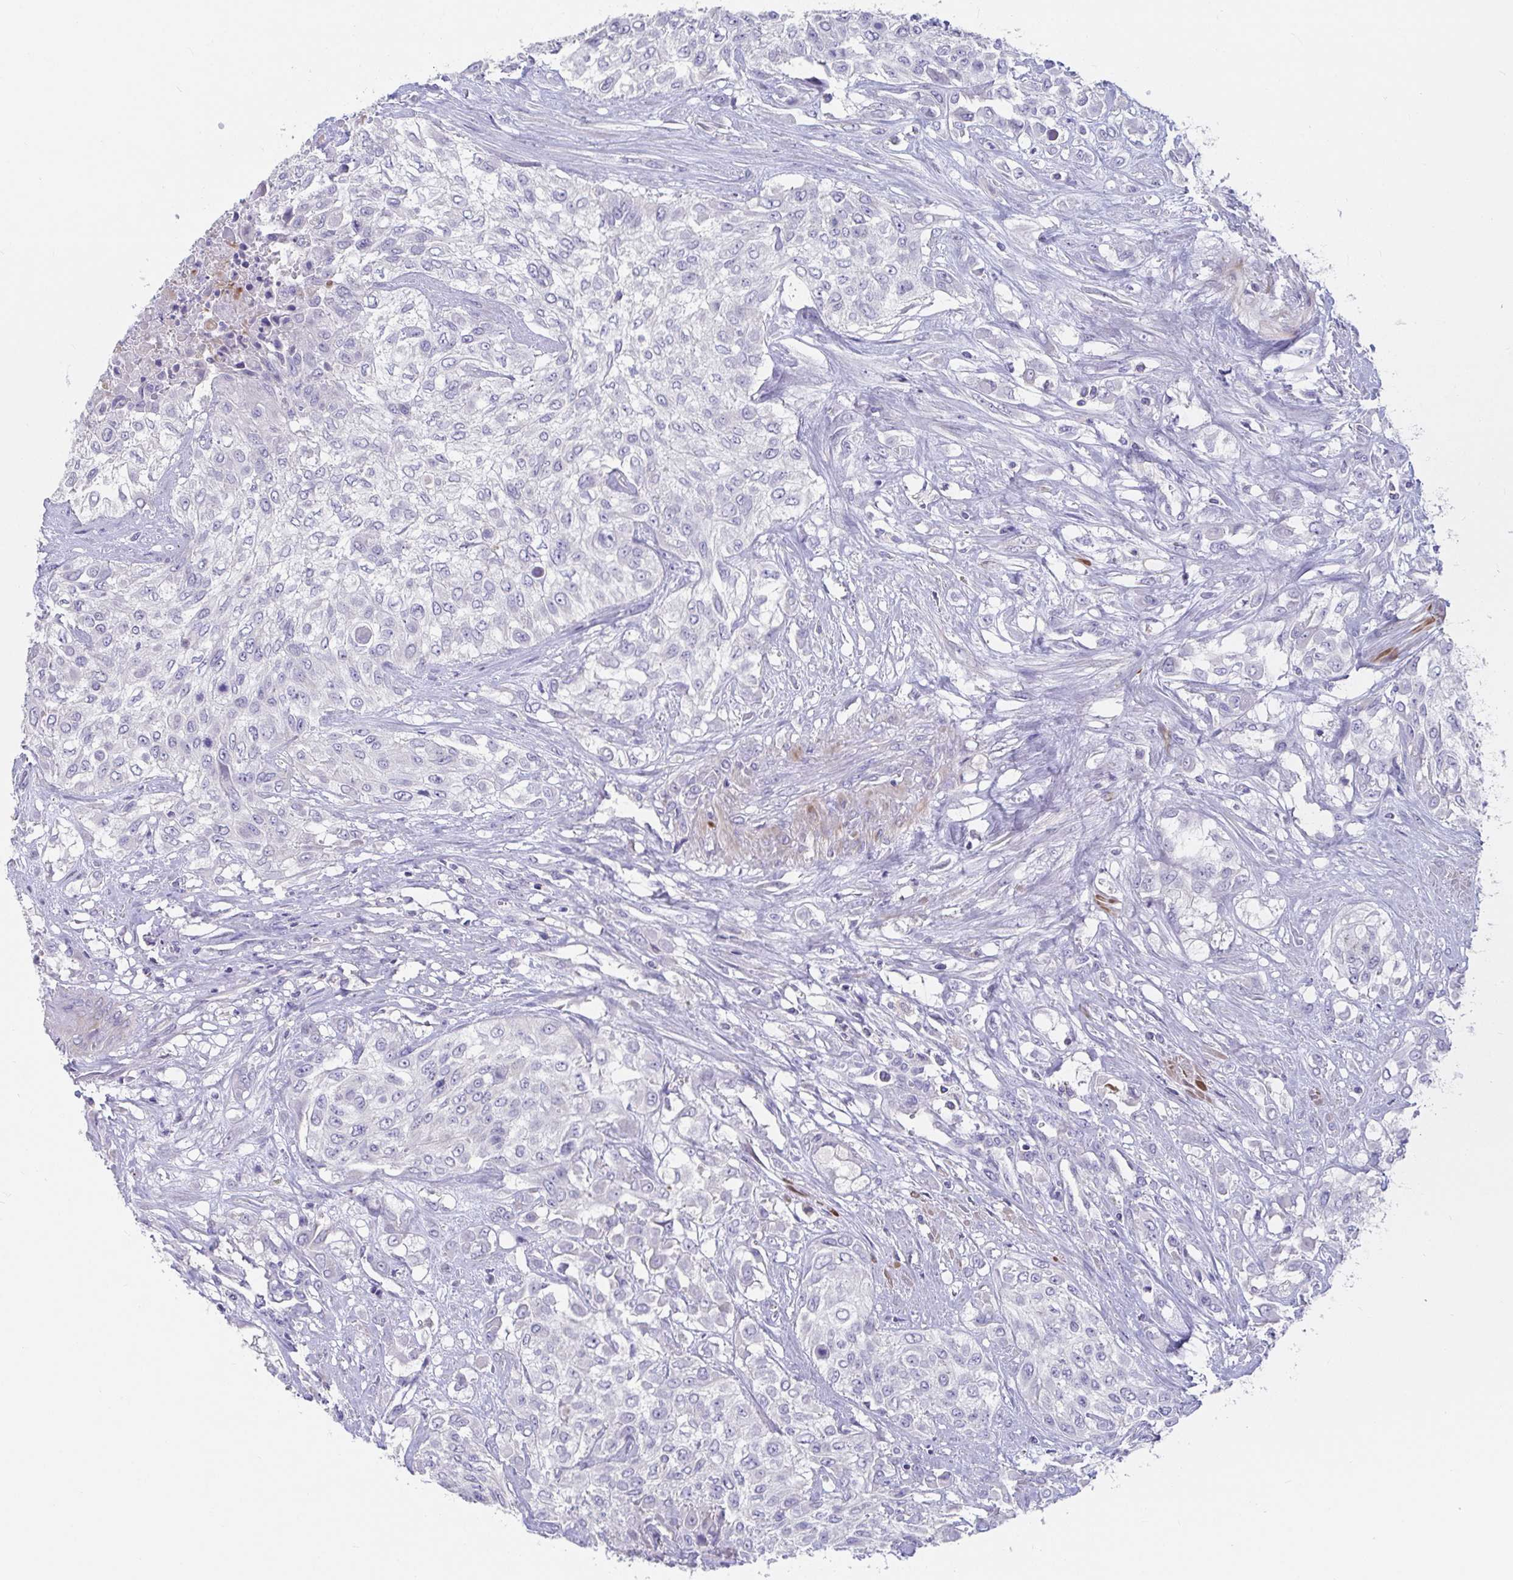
{"staining": {"intensity": "negative", "quantity": "none", "location": "none"}, "tissue": "urothelial cancer", "cell_type": "Tumor cells", "image_type": "cancer", "snomed": [{"axis": "morphology", "description": "Urothelial carcinoma, High grade"}, {"axis": "topography", "description": "Urinary bladder"}], "caption": "The IHC image has no significant expression in tumor cells of urothelial carcinoma (high-grade) tissue.", "gene": "ZNF561", "patient": {"sex": "male", "age": 57}}